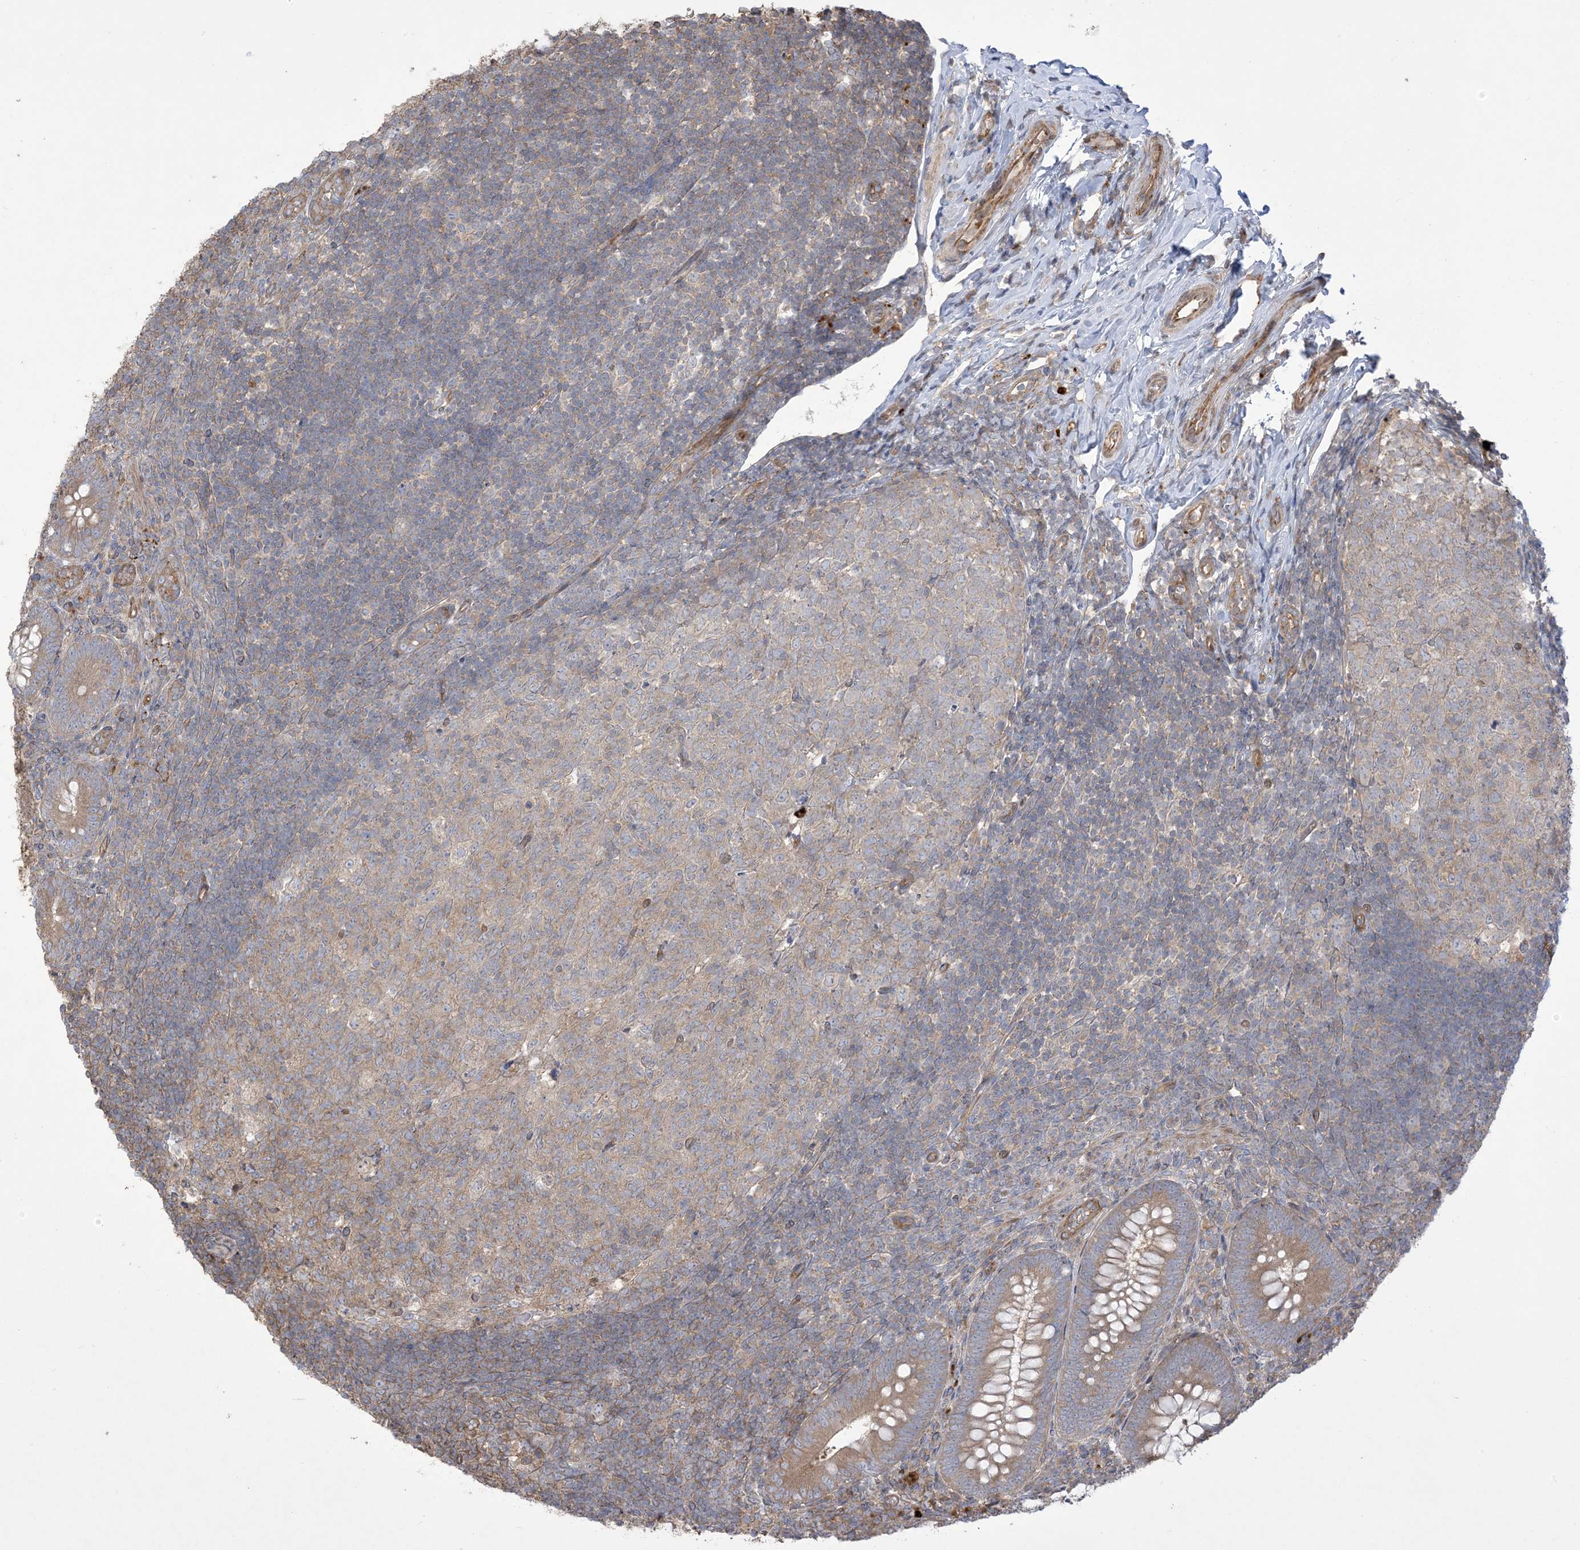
{"staining": {"intensity": "moderate", "quantity": ">75%", "location": "cytoplasmic/membranous"}, "tissue": "appendix", "cell_type": "Glandular cells", "image_type": "normal", "snomed": [{"axis": "morphology", "description": "Normal tissue, NOS"}, {"axis": "topography", "description": "Appendix"}], "caption": "Immunohistochemical staining of normal appendix shows medium levels of moderate cytoplasmic/membranous positivity in about >75% of glandular cells.", "gene": "KLHL18", "patient": {"sex": "male", "age": 14}}